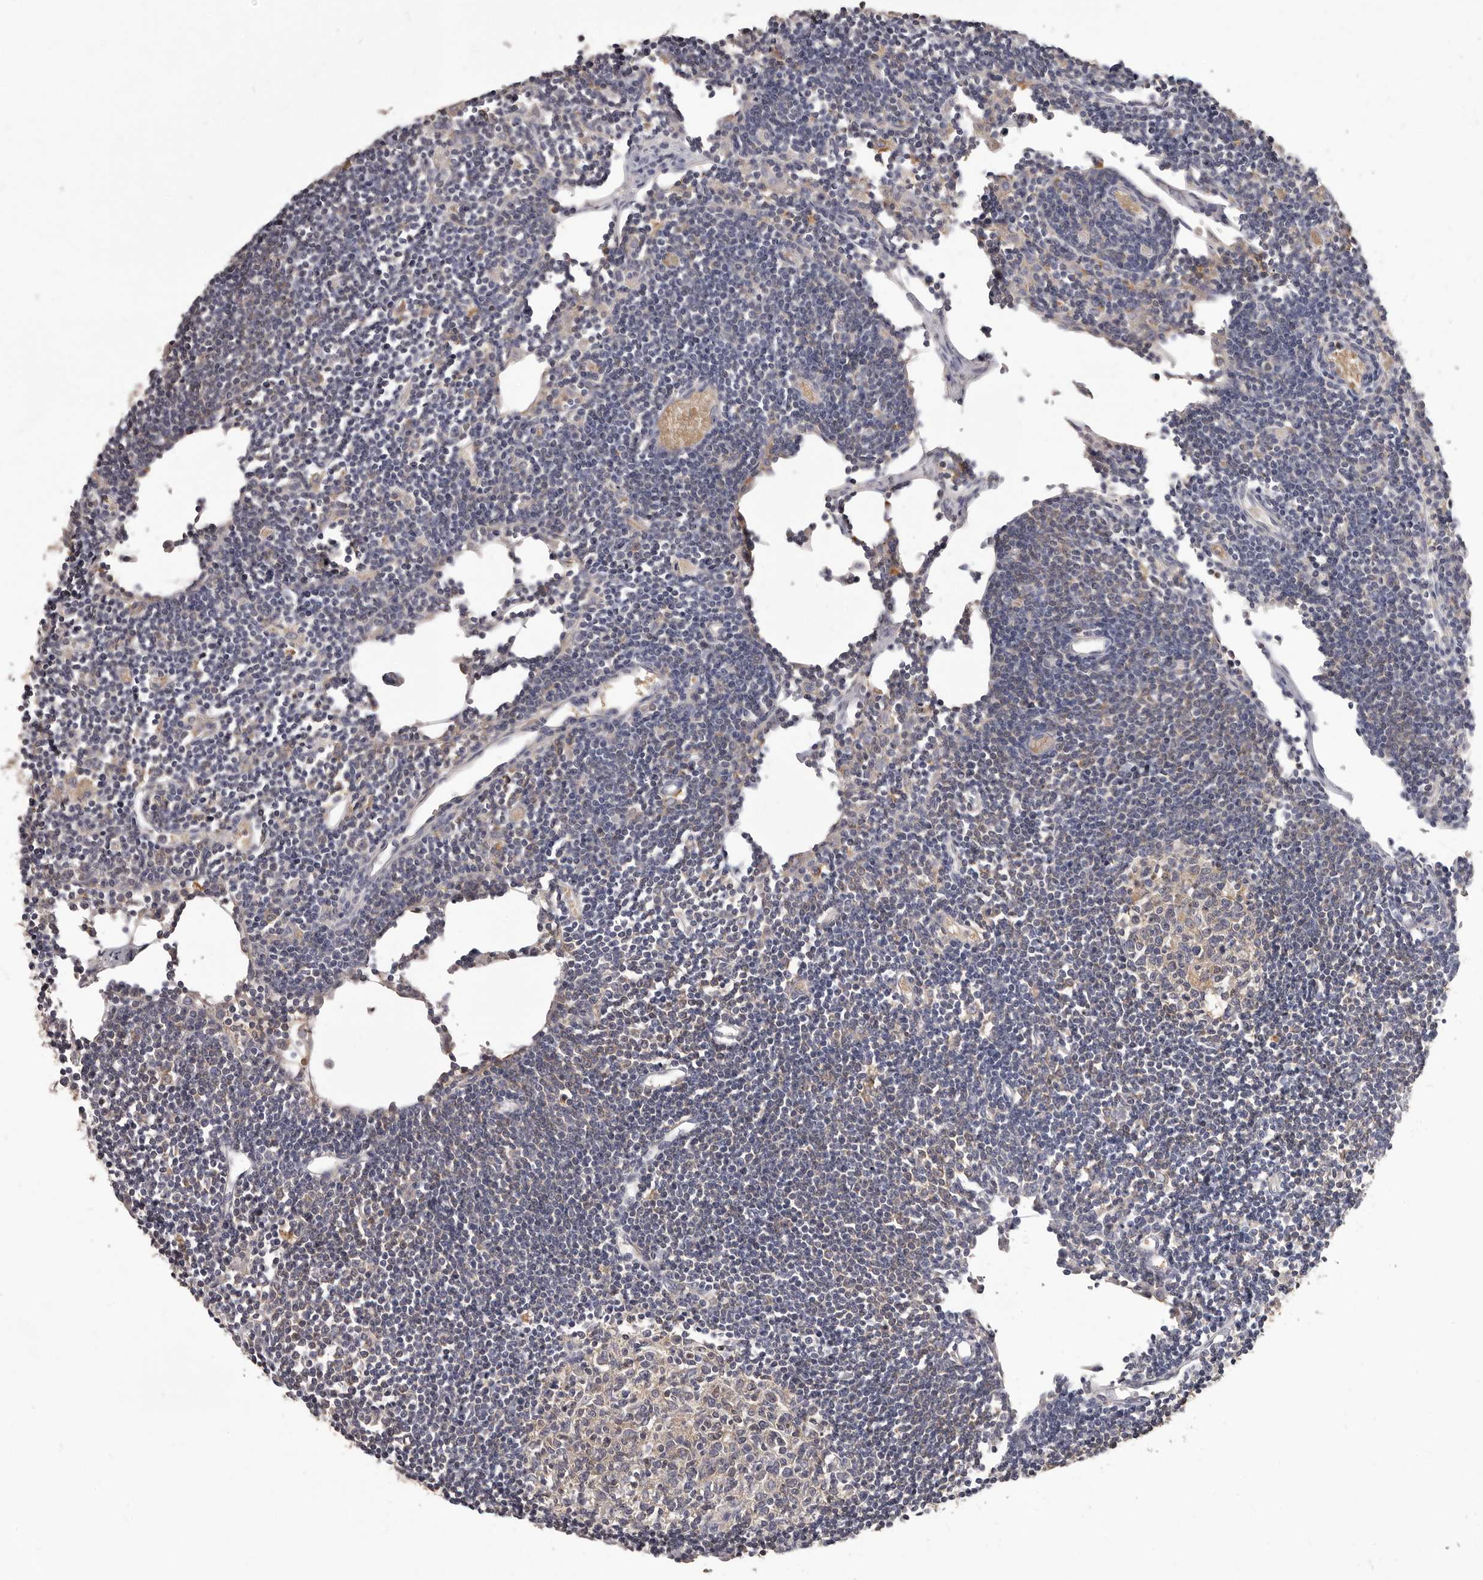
{"staining": {"intensity": "weak", "quantity": "<25%", "location": "cytoplasmic/membranous"}, "tissue": "lymph node", "cell_type": "Germinal center cells", "image_type": "normal", "snomed": [{"axis": "morphology", "description": "Normal tissue, NOS"}, {"axis": "topography", "description": "Lymph node"}], "caption": "Germinal center cells show no significant staining in benign lymph node.", "gene": "APEH", "patient": {"sex": "female", "age": 11}}